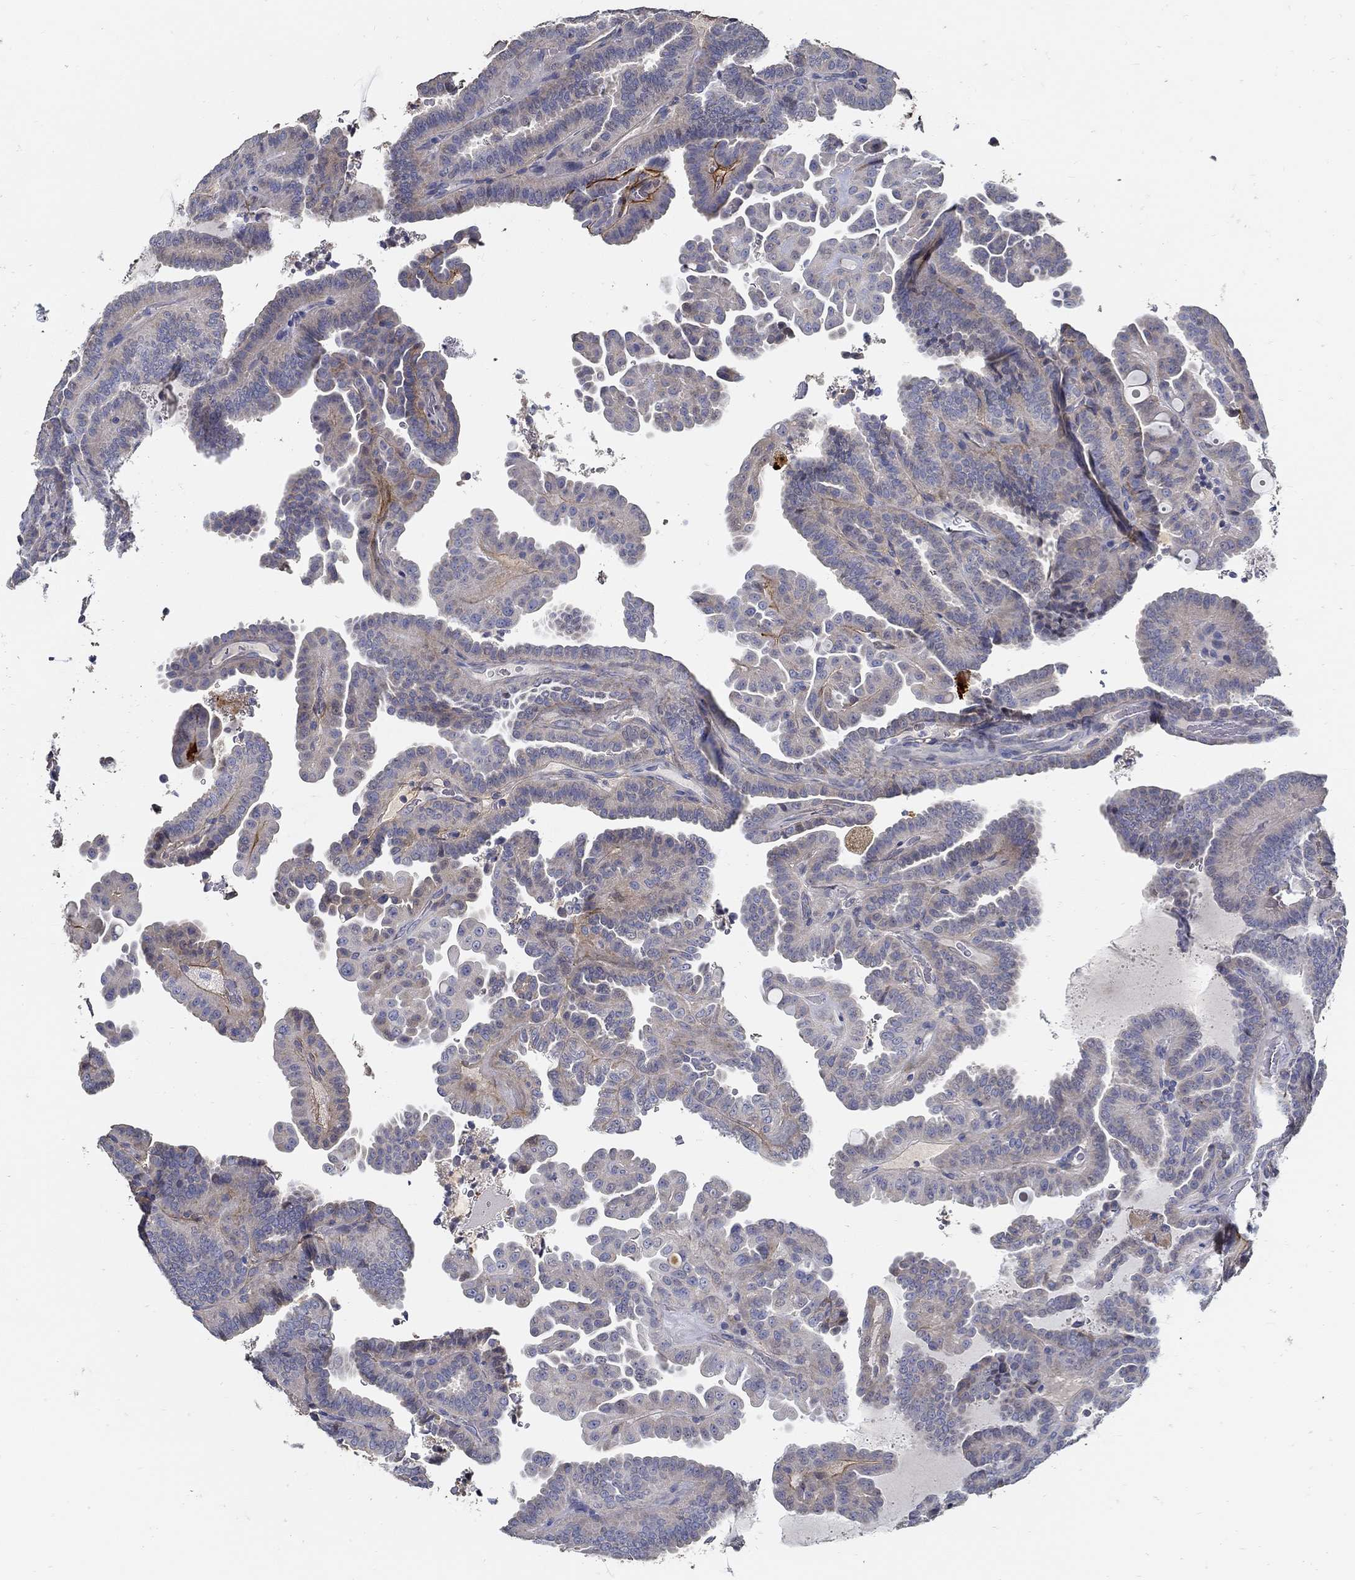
{"staining": {"intensity": "weak", "quantity": "<25%", "location": "cytoplasmic/membranous"}, "tissue": "thyroid cancer", "cell_type": "Tumor cells", "image_type": "cancer", "snomed": [{"axis": "morphology", "description": "Papillary adenocarcinoma, NOS"}, {"axis": "topography", "description": "Thyroid gland"}], "caption": "The image shows no staining of tumor cells in thyroid cancer.", "gene": "TGFBI", "patient": {"sex": "female", "age": 39}}